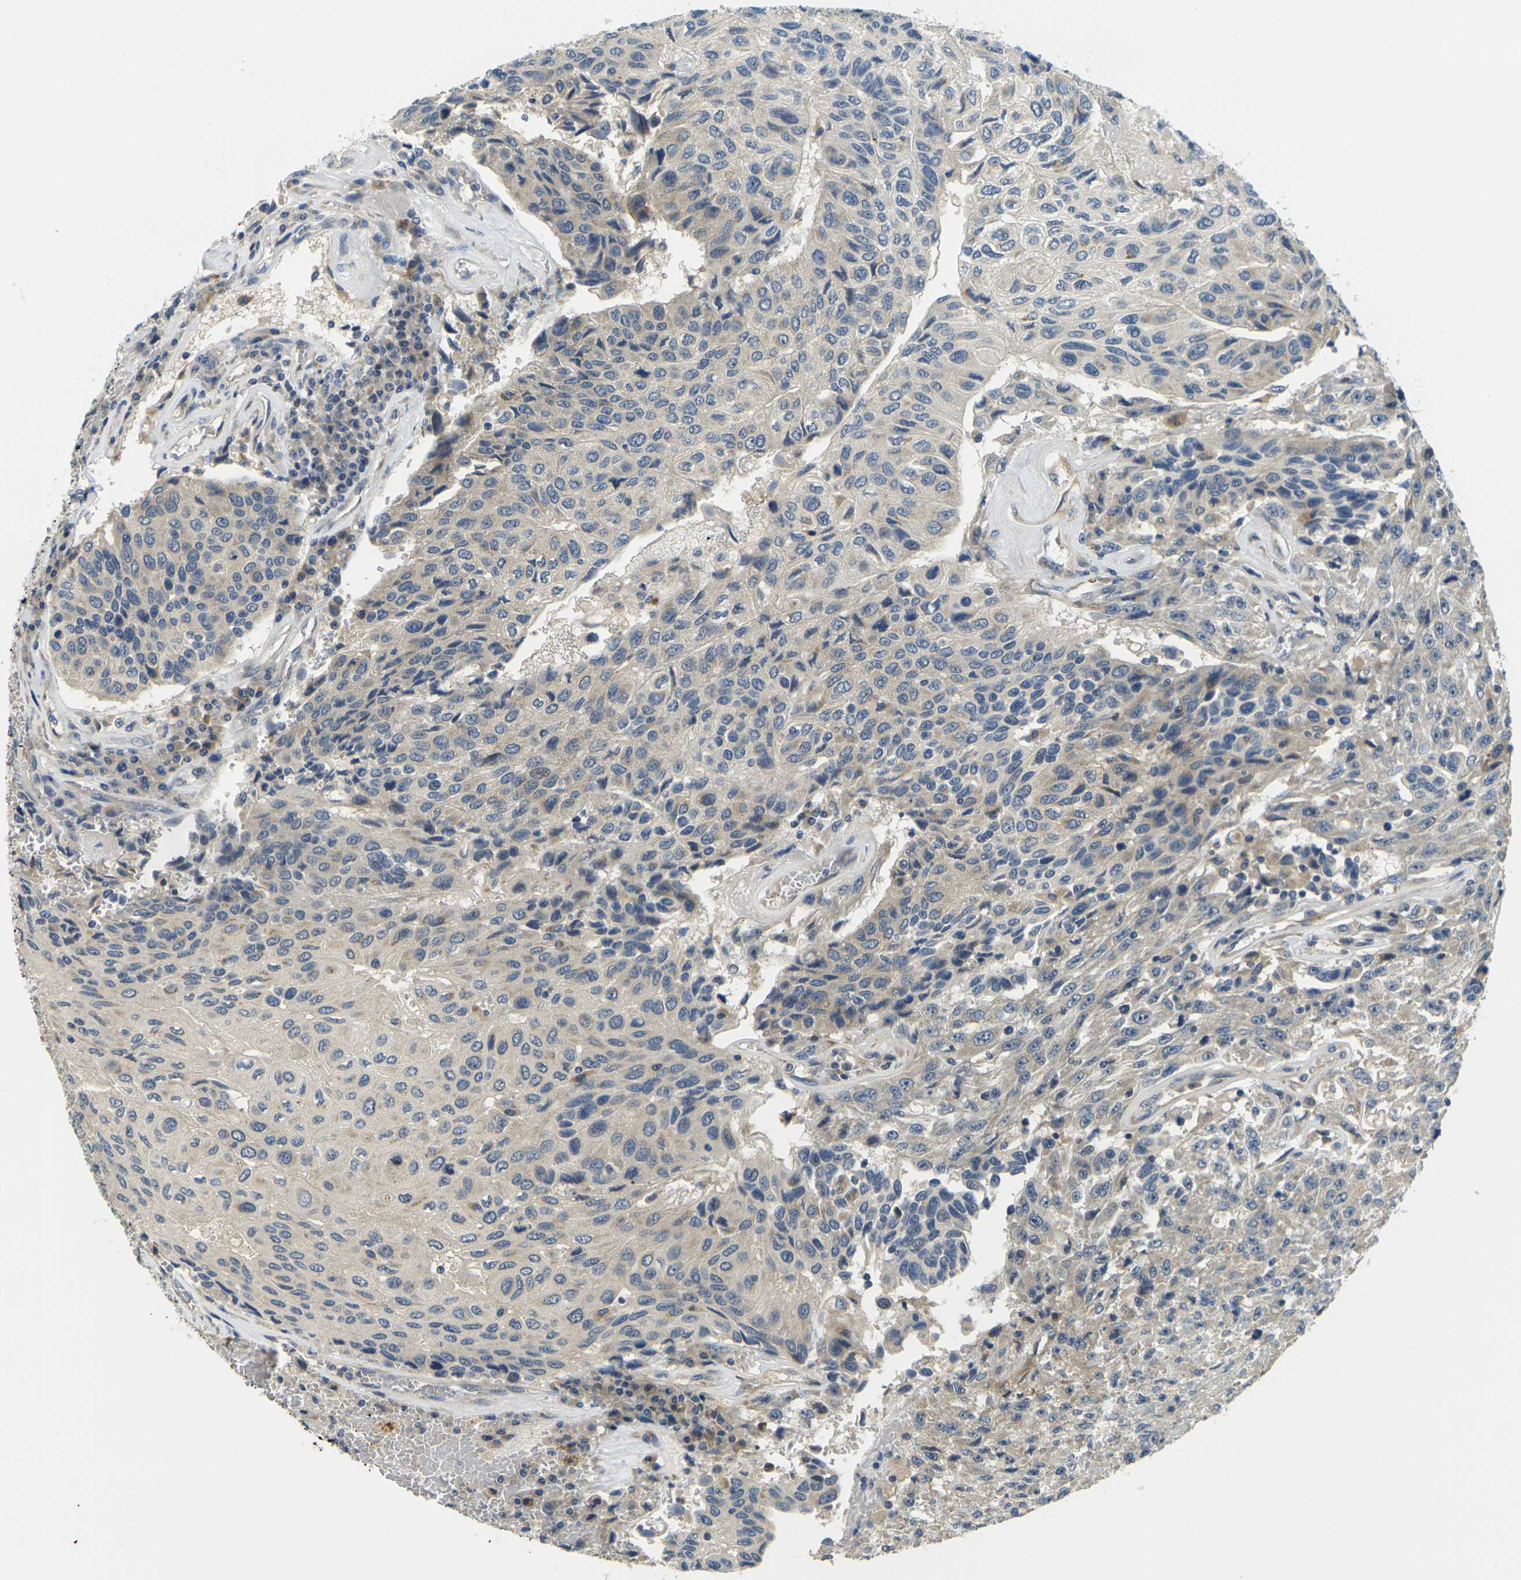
{"staining": {"intensity": "weak", "quantity": "25%-75%", "location": "cytoplasmic/membranous"}, "tissue": "urothelial cancer", "cell_type": "Tumor cells", "image_type": "cancer", "snomed": [{"axis": "morphology", "description": "Urothelial carcinoma, High grade"}, {"axis": "topography", "description": "Urinary bladder"}], "caption": "Urothelial carcinoma (high-grade) stained with a brown dye shows weak cytoplasmic/membranous positive staining in about 25%-75% of tumor cells.", "gene": "MINAR2", "patient": {"sex": "male", "age": 66}}